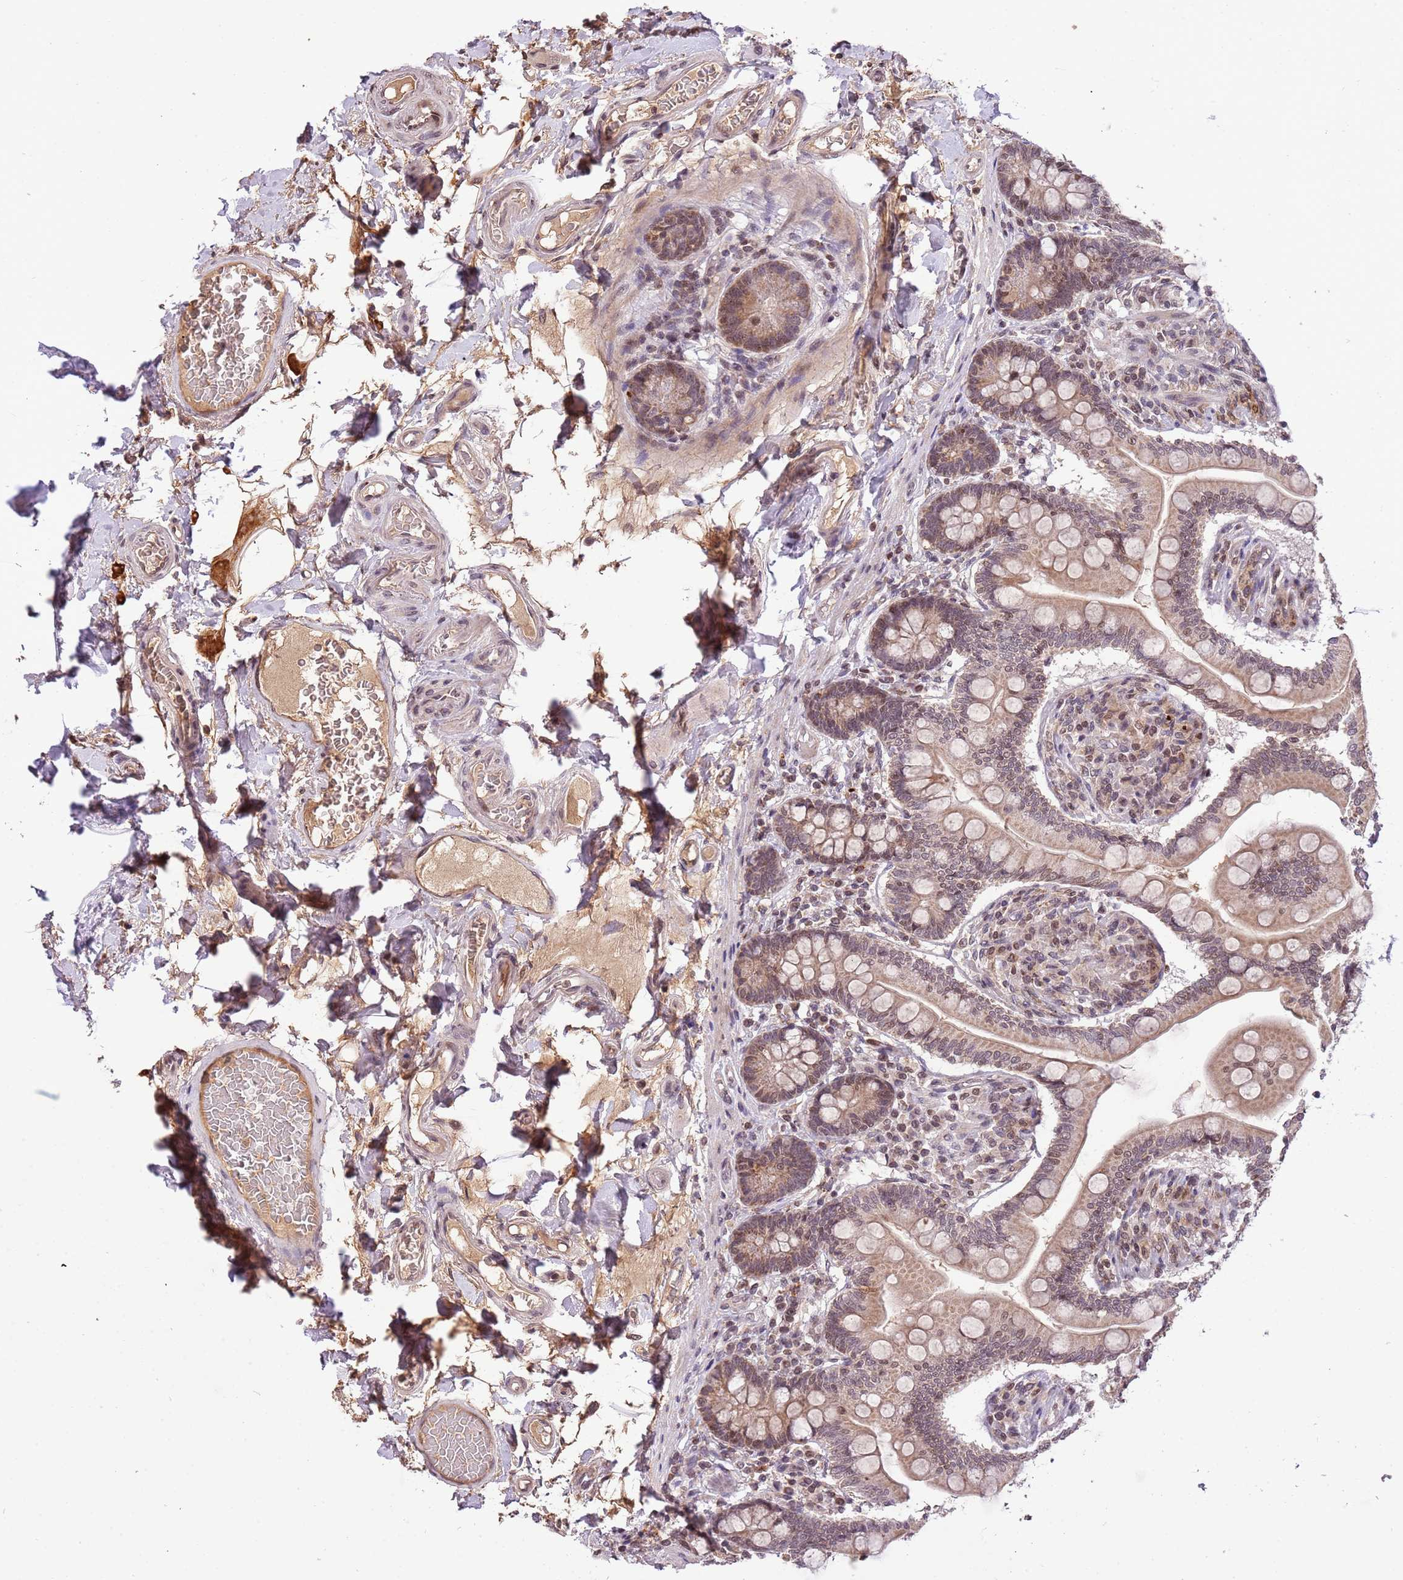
{"staining": {"intensity": "moderate", "quantity": ">75%", "location": "cytoplasmic/membranous,nuclear"}, "tissue": "small intestine", "cell_type": "Glandular cells", "image_type": "normal", "snomed": [{"axis": "morphology", "description": "Normal tissue, NOS"}, {"axis": "topography", "description": "Small intestine"}], "caption": "An immunohistochemistry photomicrograph of benign tissue is shown. Protein staining in brown labels moderate cytoplasmic/membranous,nuclear positivity in small intestine within glandular cells.", "gene": "SAMSN1", "patient": {"sex": "female", "age": 64}}